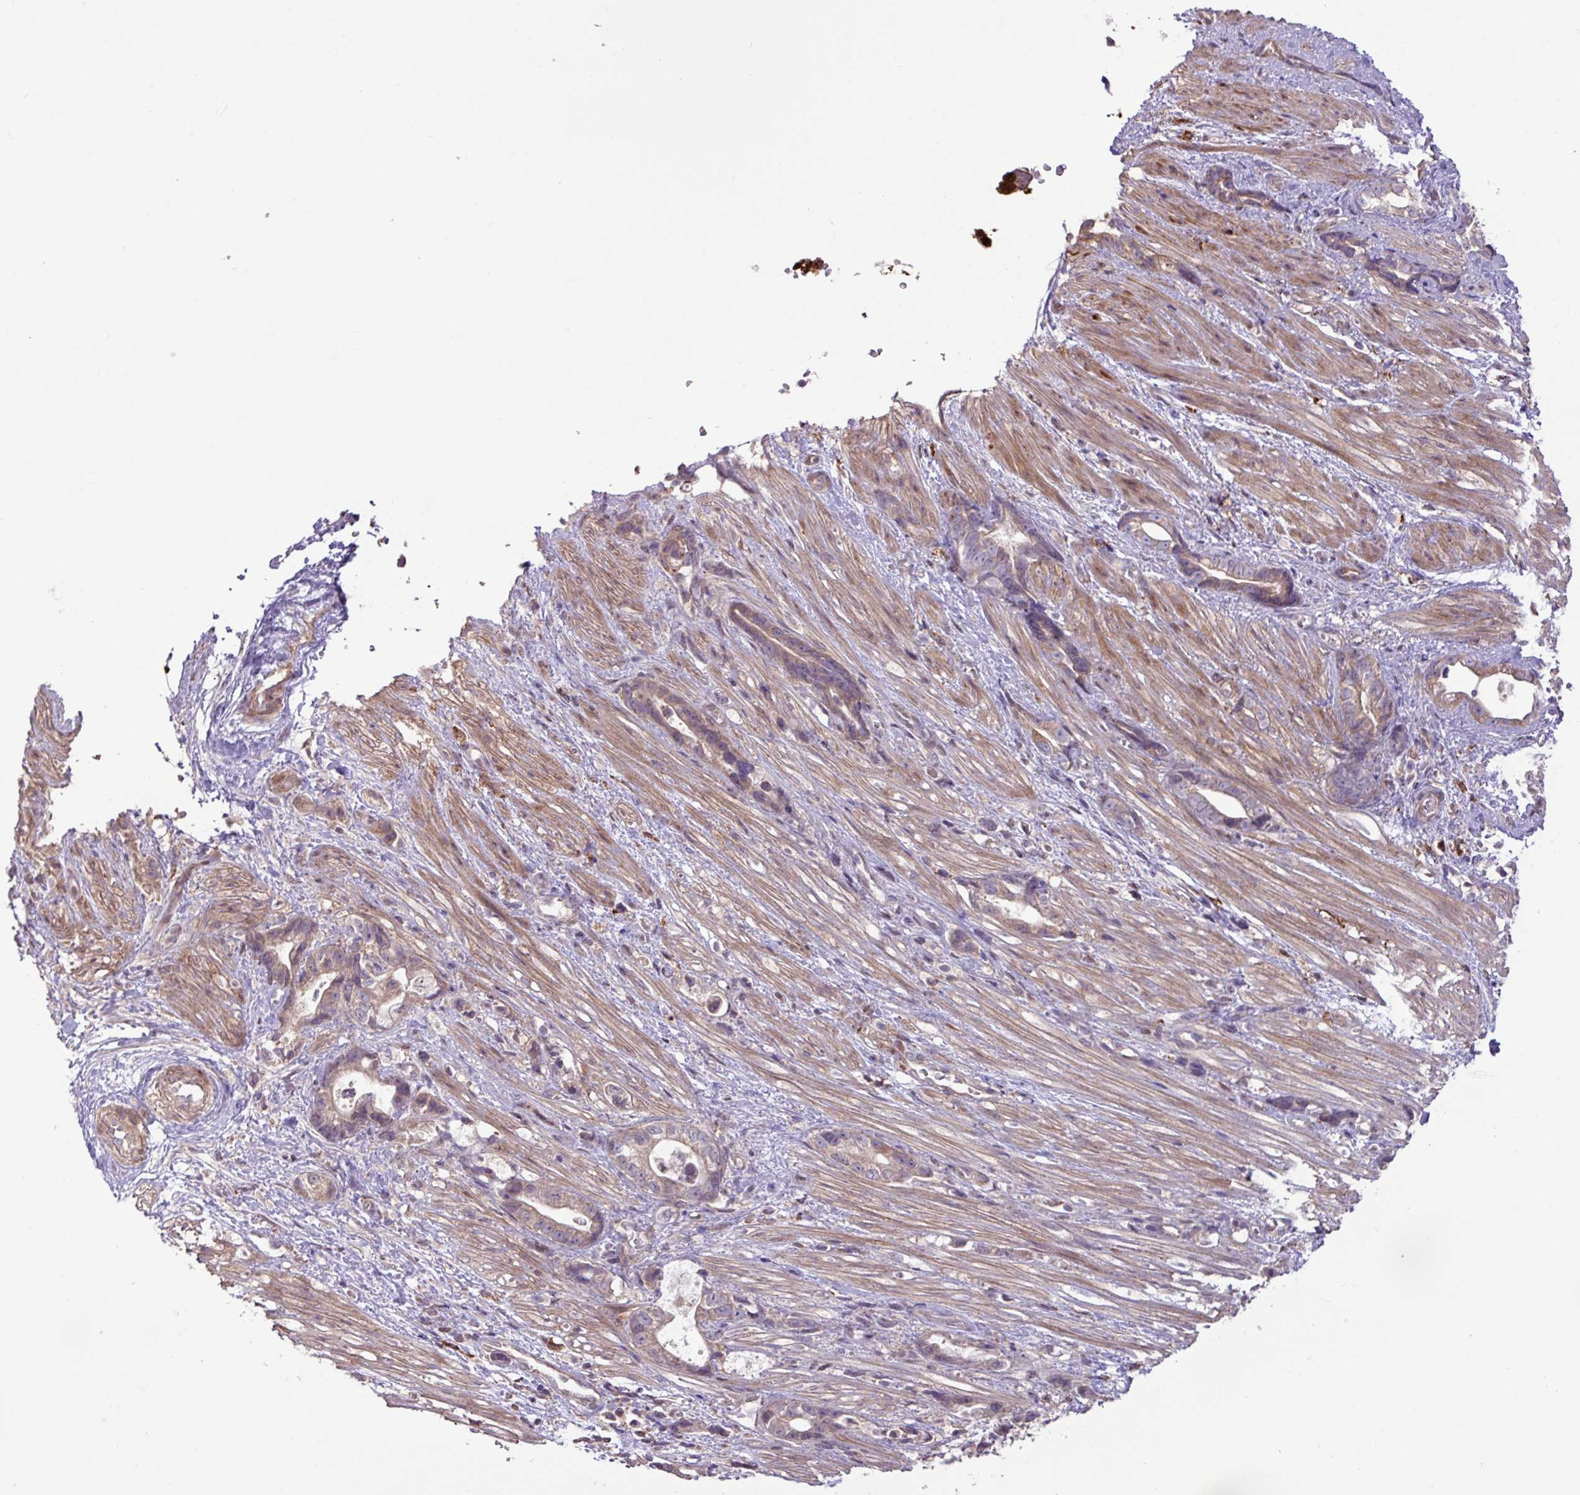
{"staining": {"intensity": "weak", "quantity": "25%-75%", "location": "cytoplasmic/membranous"}, "tissue": "stomach cancer", "cell_type": "Tumor cells", "image_type": "cancer", "snomed": [{"axis": "morphology", "description": "Adenocarcinoma, NOS"}, {"axis": "topography", "description": "Stomach"}], "caption": "Immunohistochemistry (DAB) staining of human stomach adenocarcinoma displays weak cytoplasmic/membranous protein expression in about 25%-75% of tumor cells.", "gene": "ARHGEF25", "patient": {"sex": "male", "age": 55}}